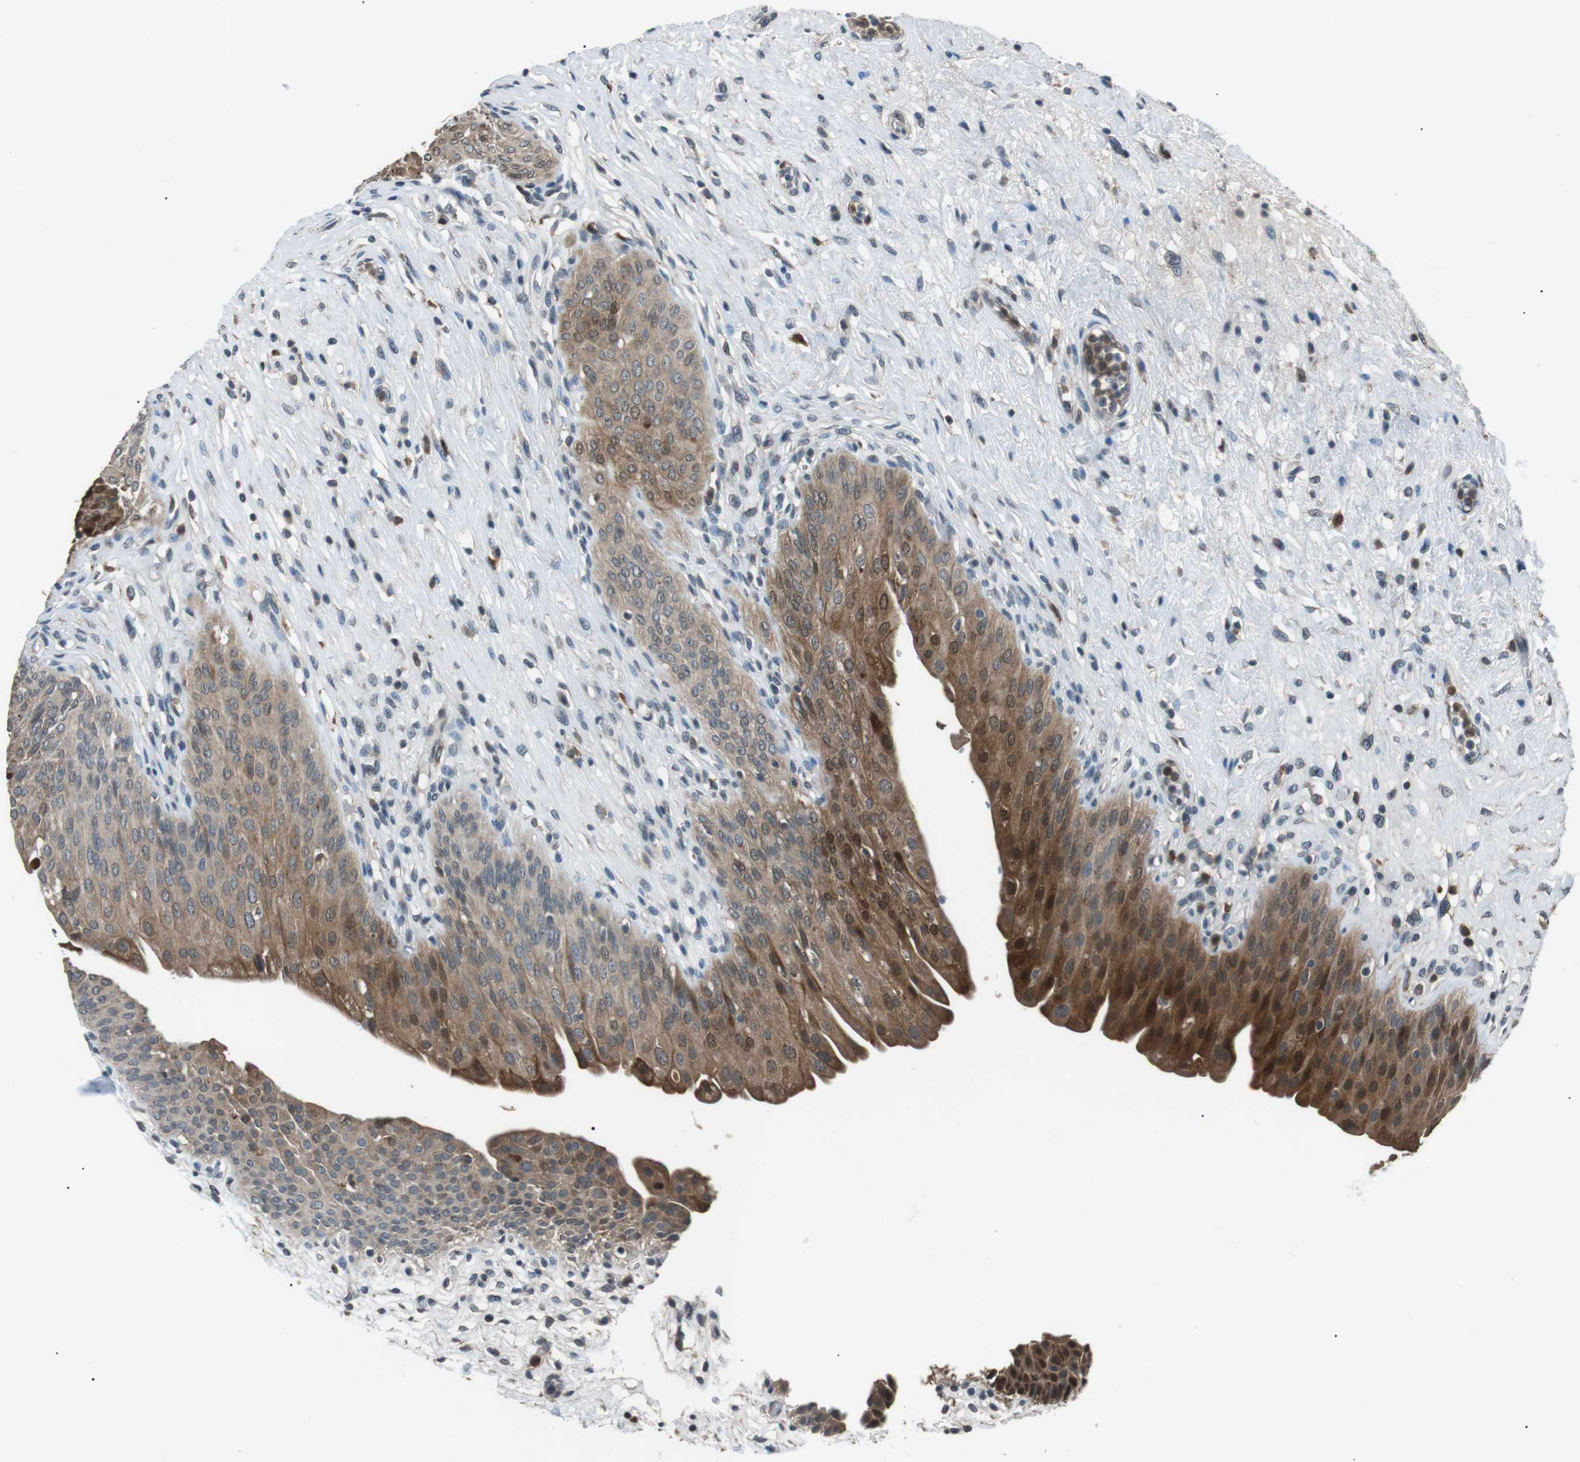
{"staining": {"intensity": "moderate", "quantity": "25%-75%", "location": "cytoplasmic/membranous,nuclear"}, "tissue": "urinary bladder", "cell_type": "Urothelial cells", "image_type": "normal", "snomed": [{"axis": "morphology", "description": "Normal tissue, NOS"}, {"axis": "topography", "description": "Urinary bladder"}], "caption": "Urinary bladder stained with IHC demonstrates moderate cytoplasmic/membranous,nuclear staining in about 25%-75% of urothelial cells. (Brightfield microscopy of DAB IHC at high magnification).", "gene": "NEK7", "patient": {"sex": "male", "age": 46}}